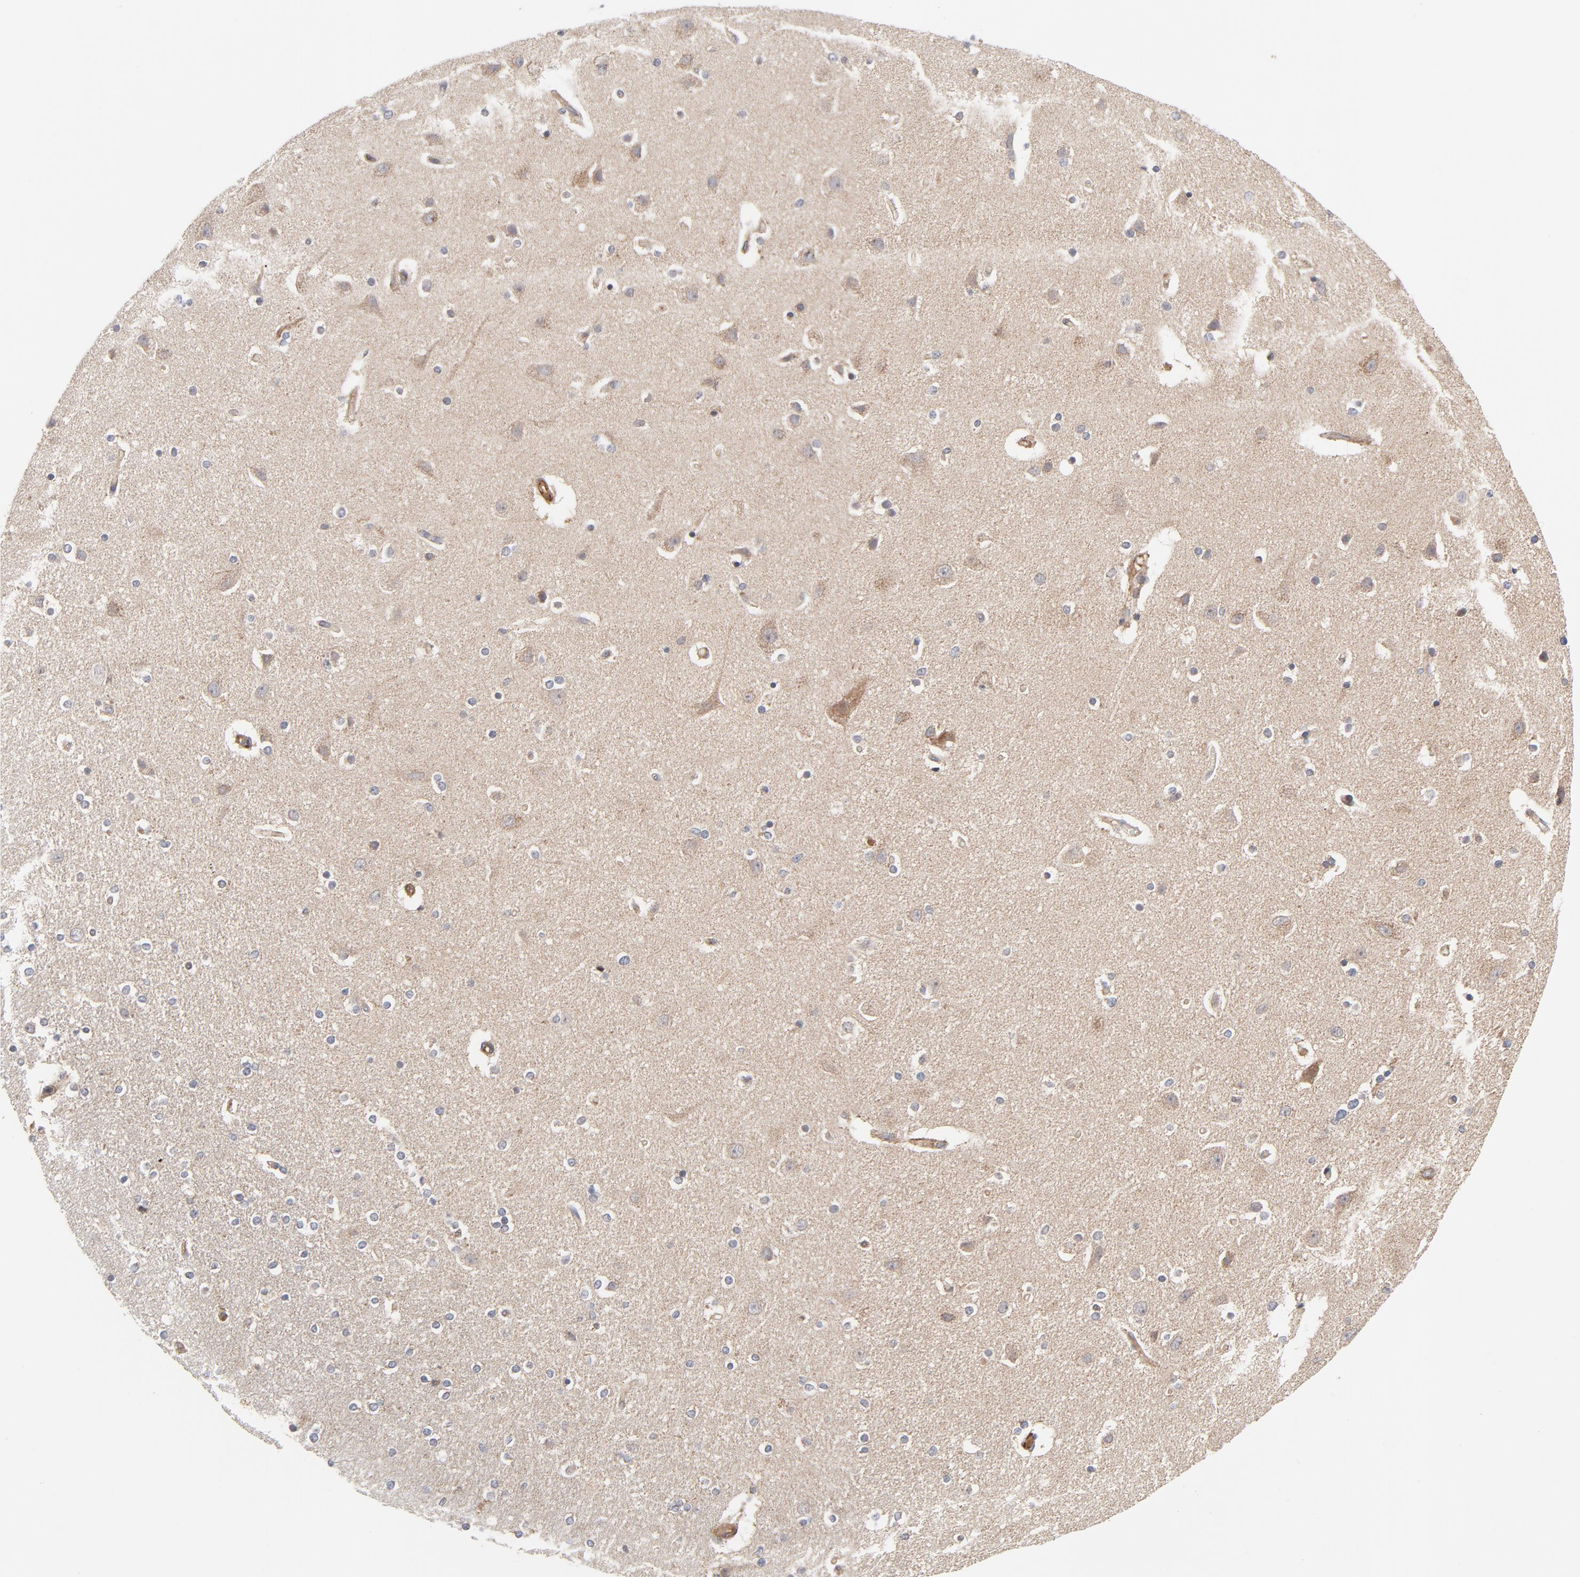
{"staining": {"intensity": "weak", "quantity": ">75%", "location": "cytoplasmic/membranous"}, "tissue": "caudate", "cell_type": "Glial cells", "image_type": "normal", "snomed": [{"axis": "morphology", "description": "Normal tissue, NOS"}, {"axis": "topography", "description": "Lateral ventricle wall"}], "caption": "Brown immunohistochemical staining in unremarkable human caudate displays weak cytoplasmic/membranous expression in about >75% of glial cells. (DAB (3,3'-diaminobenzidine) IHC with brightfield microscopy, high magnification).", "gene": "DNAAF2", "patient": {"sex": "female", "age": 54}}